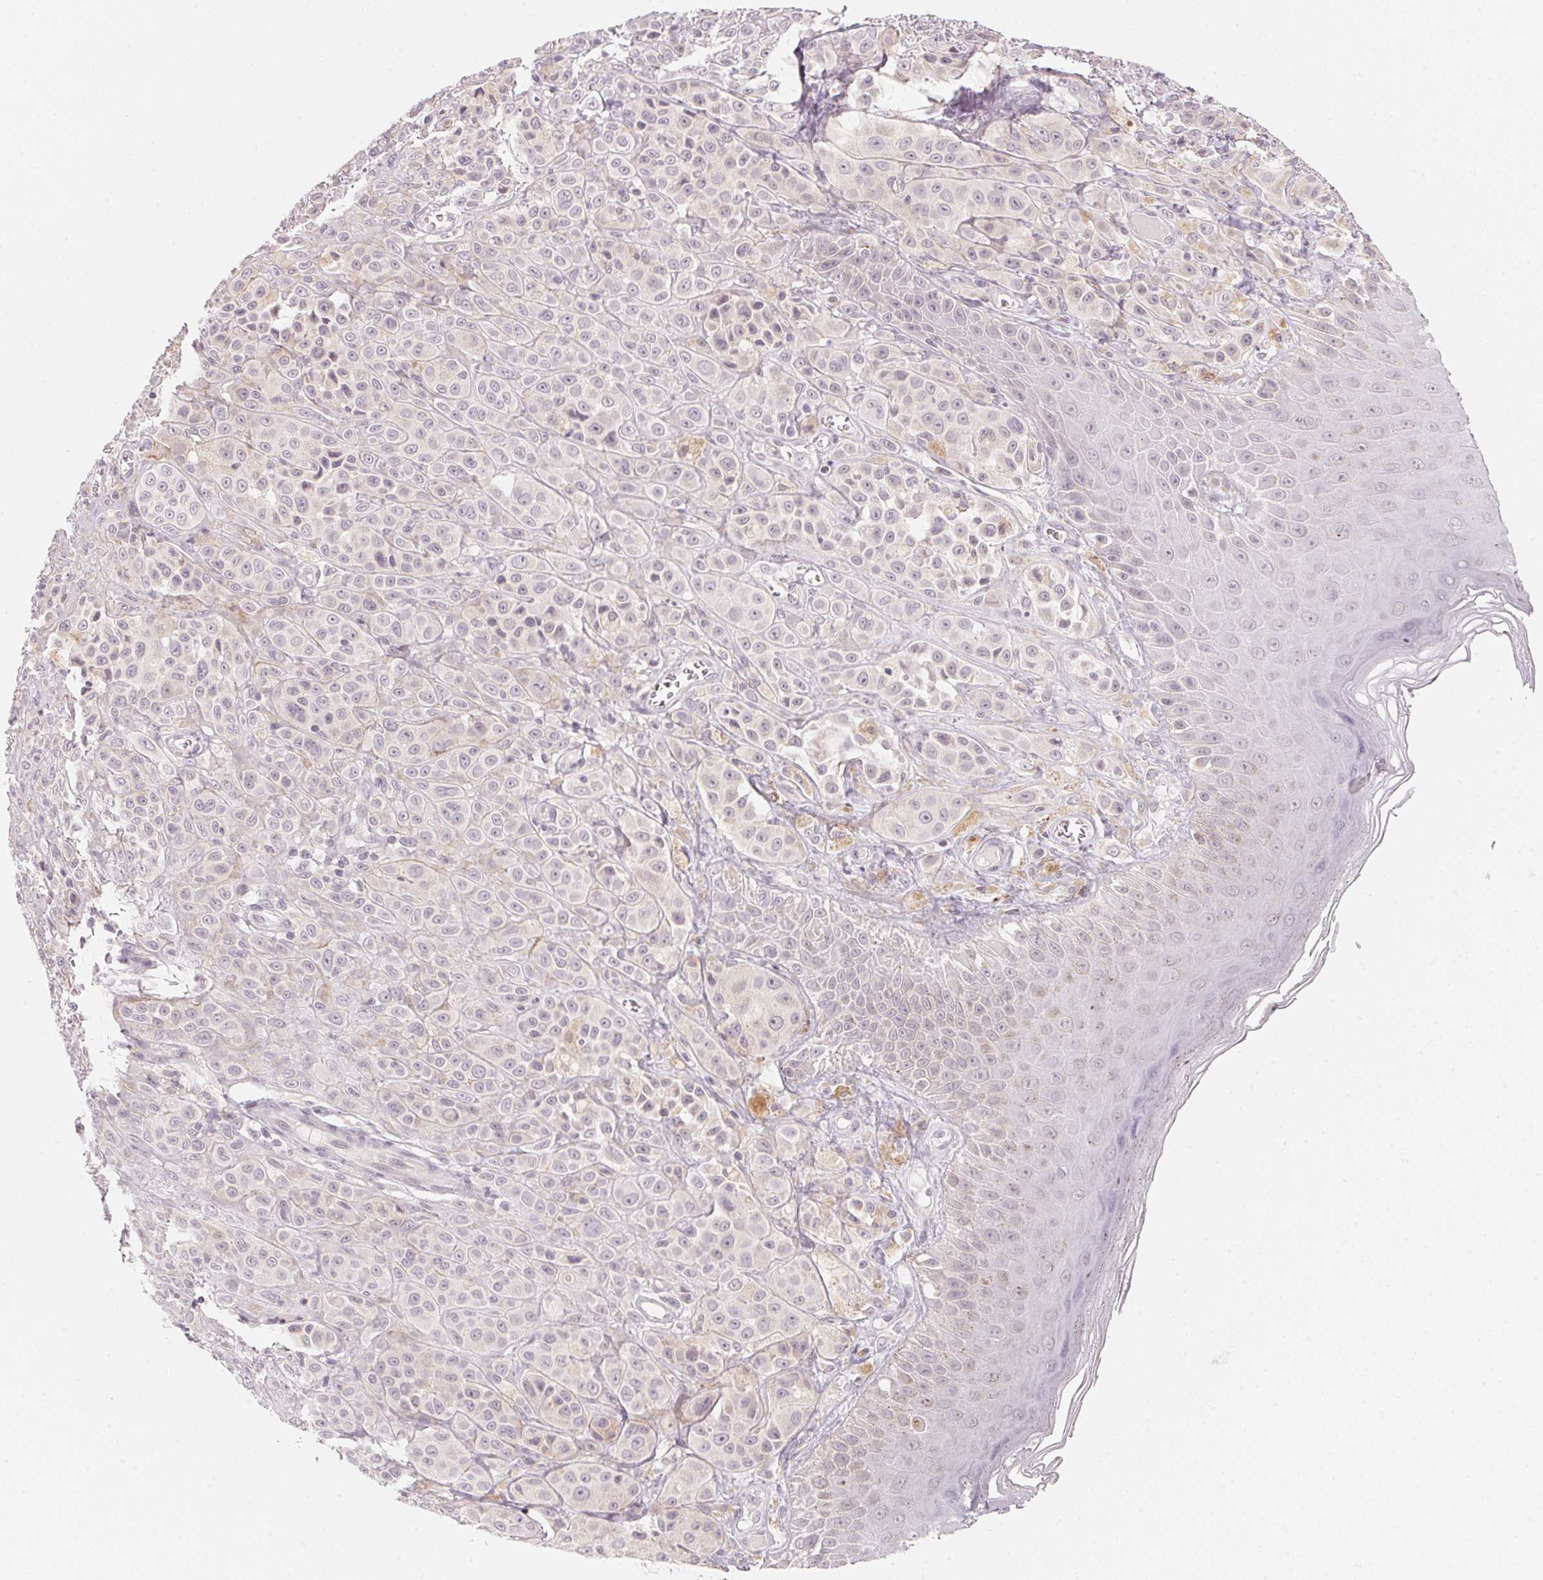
{"staining": {"intensity": "negative", "quantity": "none", "location": "none"}, "tissue": "melanoma", "cell_type": "Tumor cells", "image_type": "cancer", "snomed": [{"axis": "morphology", "description": "Malignant melanoma, NOS"}, {"axis": "topography", "description": "Skin"}], "caption": "Human melanoma stained for a protein using immunohistochemistry (IHC) exhibits no expression in tumor cells.", "gene": "ANKRD31", "patient": {"sex": "male", "age": 67}}